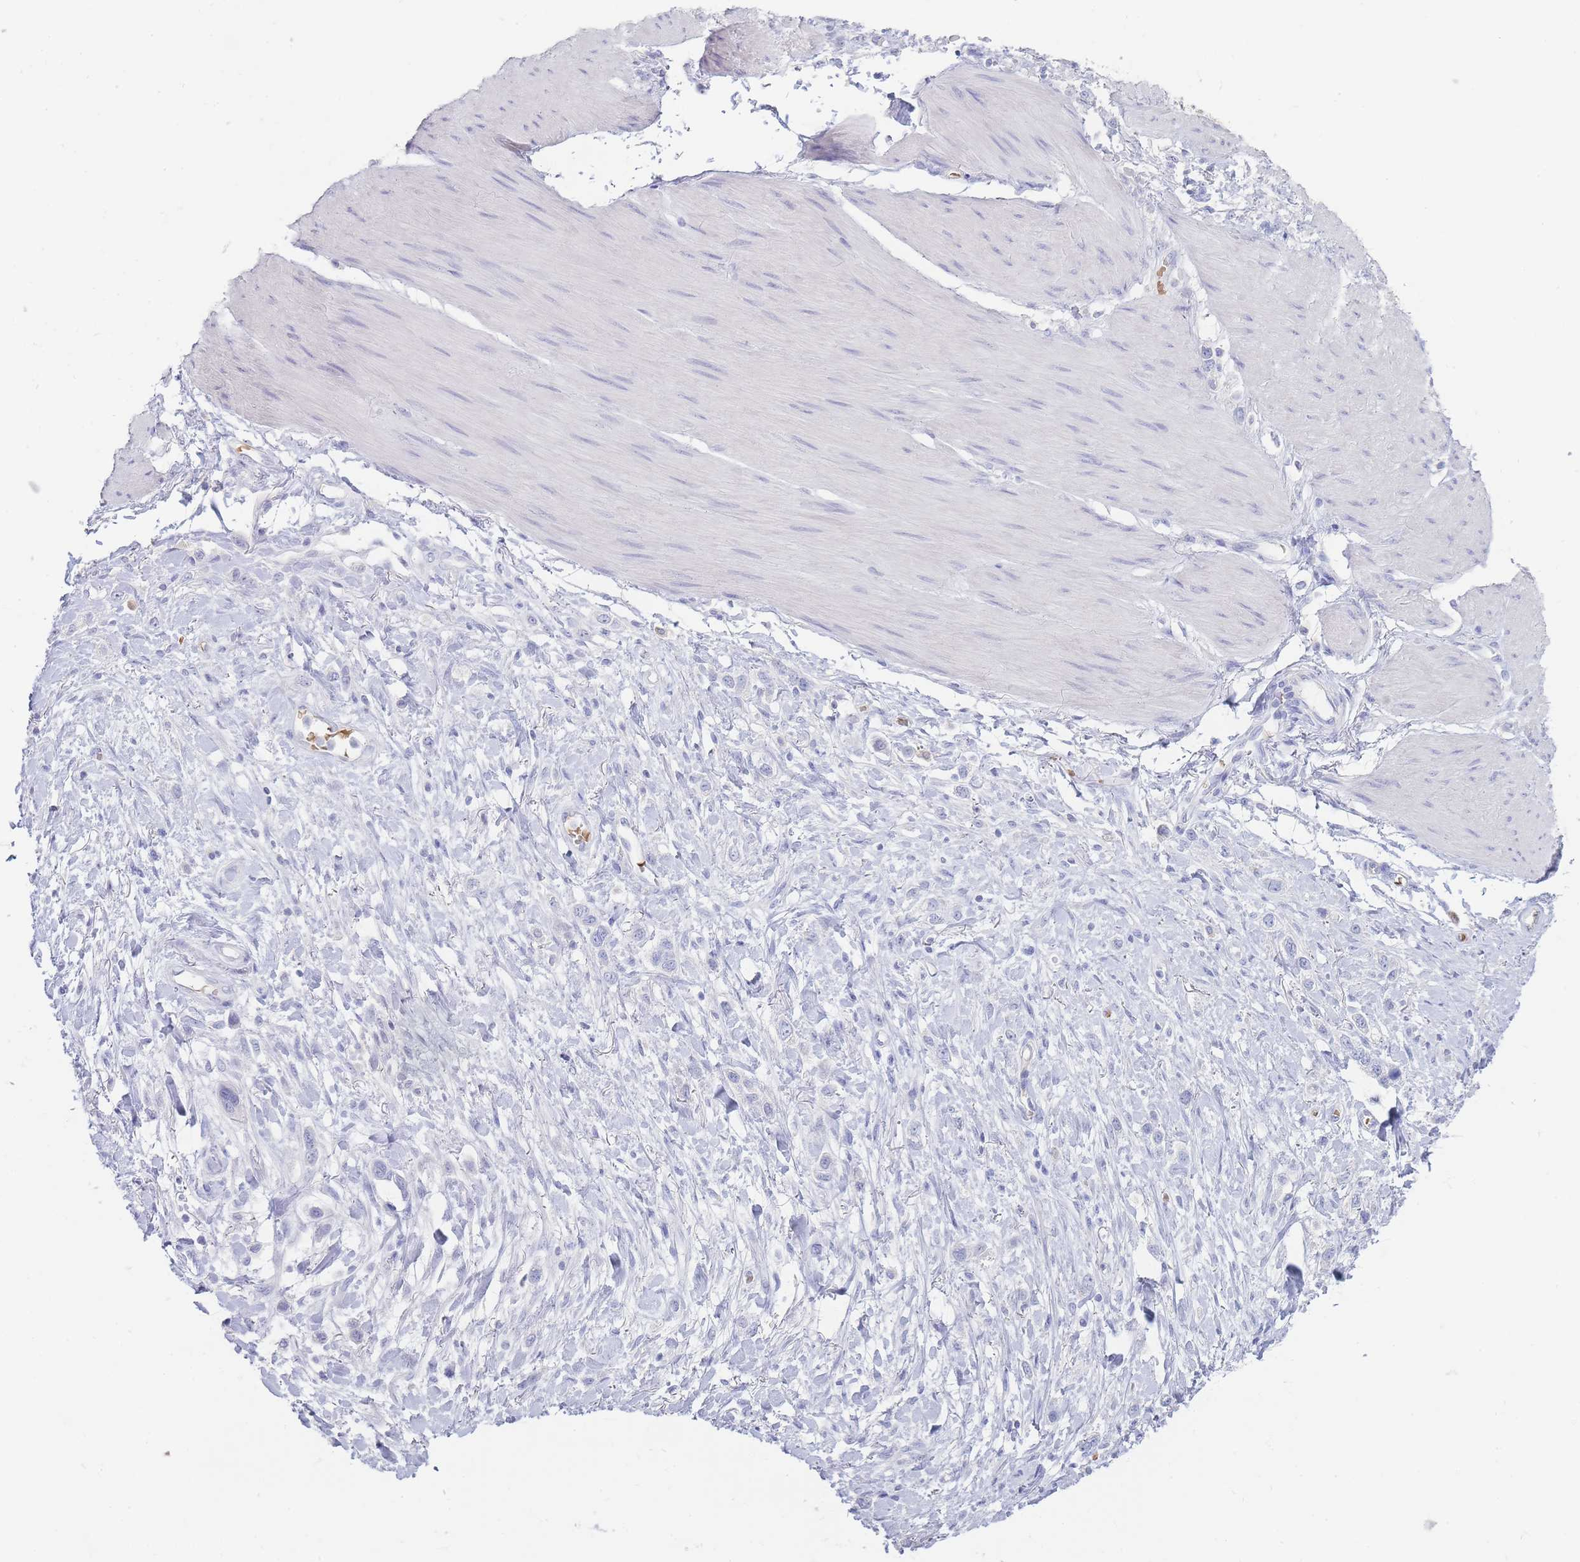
{"staining": {"intensity": "negative", "quantity": "none", "location": "none"}, "tissue": "stomach cancer", "cell_type": "Tumor cells", "image_type": "cancer", "snomed": [{"axis": "morphology", "description": "Adenocarcinoma, NOS"}, {"axis": "topography", "description": "Stomach"}], "caption": "Immunohistochemistry image of human stomach adenocarcinoma stained for a protein (brown), which shows no expression in tumor cells.", "gene": "HBG2", "patient": {"sex": "female", "age": 65}}